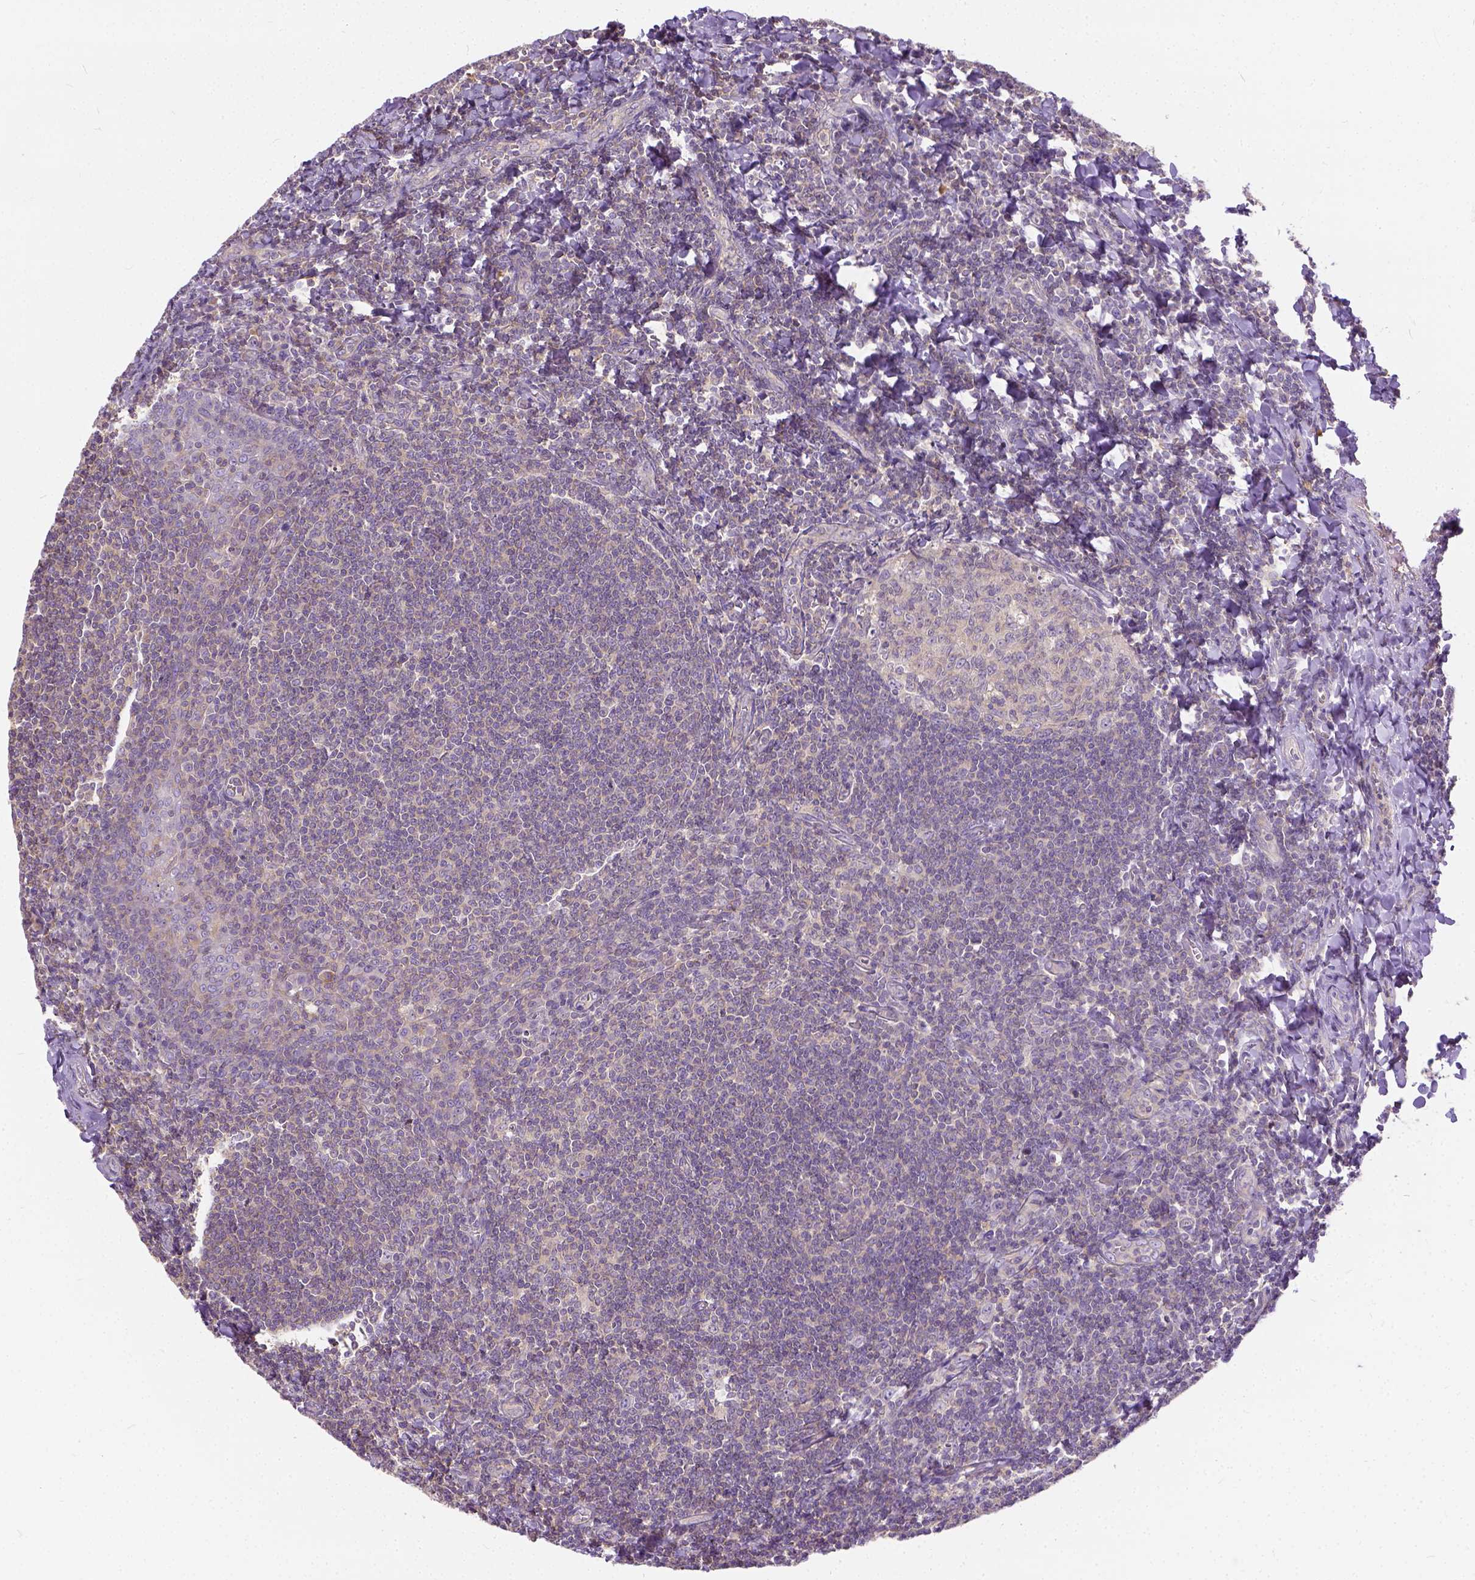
{"staining": {"intensity": "negative", "quantity": "none", "location": "none"}, "tissue": "tonsil", "cell_type": "Germinal center cells", "image_type": "normal", "snomed": [{"axis": "morphology", "description": "Normal tissue, NOS"}, {"axis": "morphology", "description": "Inflammation, NOS"}, {"axis": "topography", "description": "Tonsil"}], "caption": "DAB (3,3'-diaminobenzidine) immunohistochemical staining of unremarkable tonsil demonstrates no significant positivity in germinal center cells. (DAB immunohistochemistry (IHC) visualized using brightfield microscopy, high magnification).", "gene": "CADM4", "patient": {"sex": "female", "age": 31}}